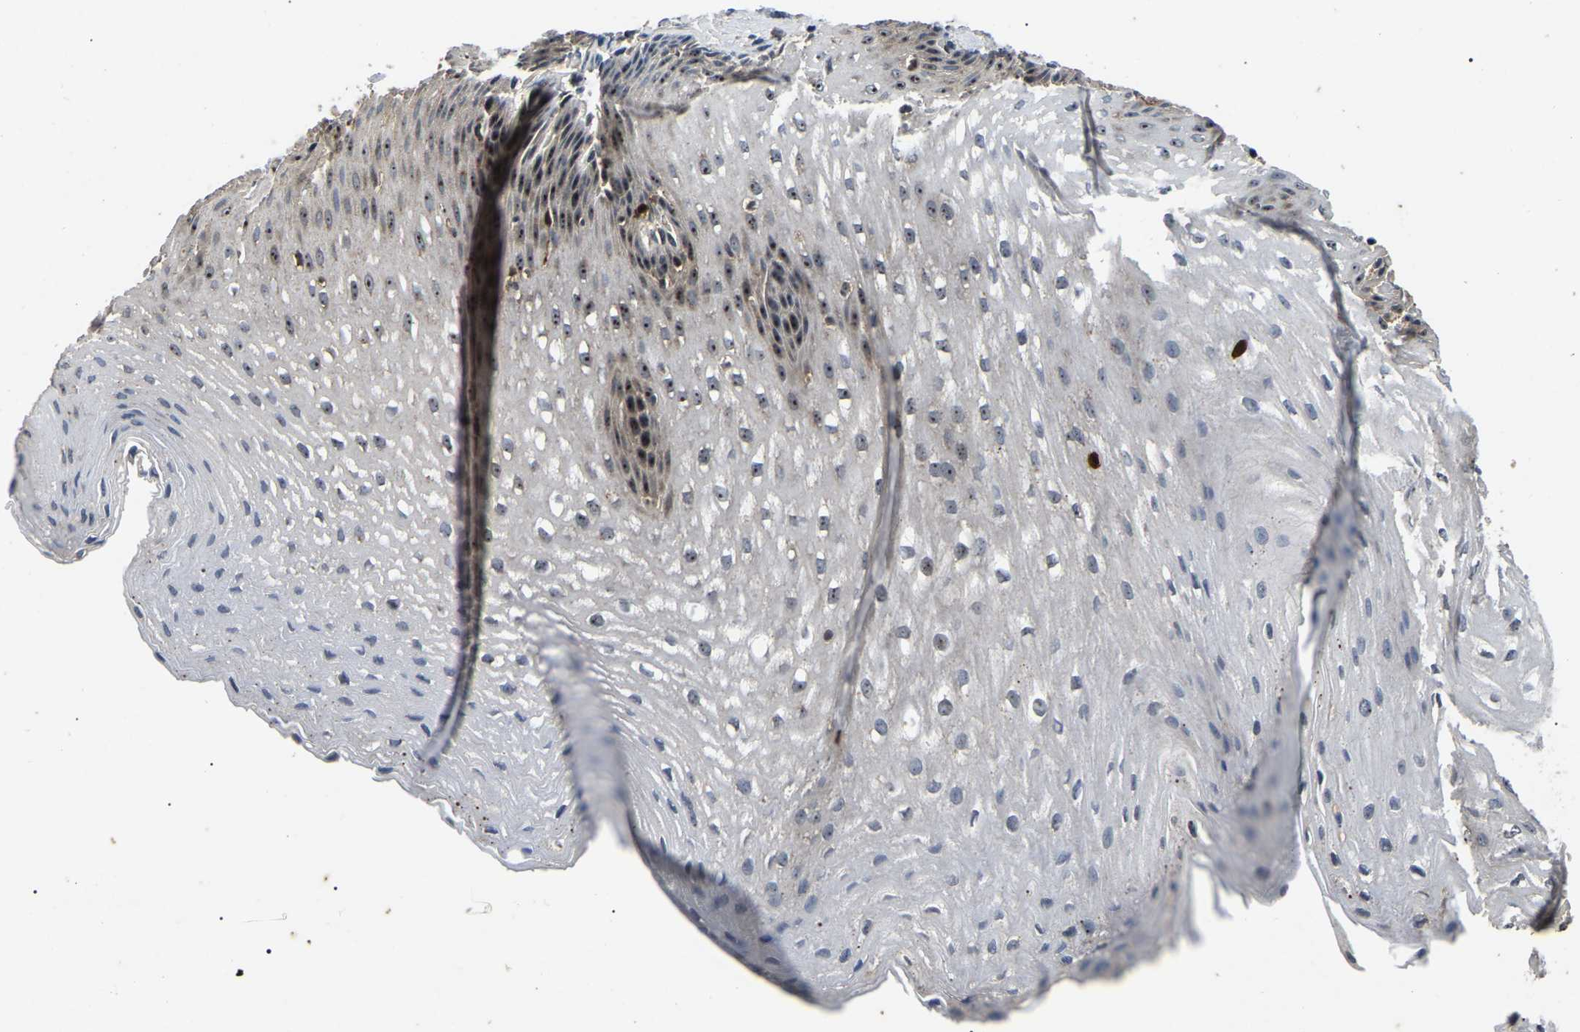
{"staining": {"intensity": "moderate", "quantity": "25%-75%", "location": "nuclear"}, "tissue": "esophagus", "cell_type": "Squamous epithelial cells", "image_type": "normal", "snomed": [{"axis": "morphology", "description": "Normal tissue, NOS"}, {"axis": "topography", "description": "Esophagus"}], "caption": "A medium amount of moderate nuclear expression is identified in about 25%-75% of squamous epithelial cells in benign esophagus.", "gene": "RBM28", "patient": {"sex": "male", "age": 48}}